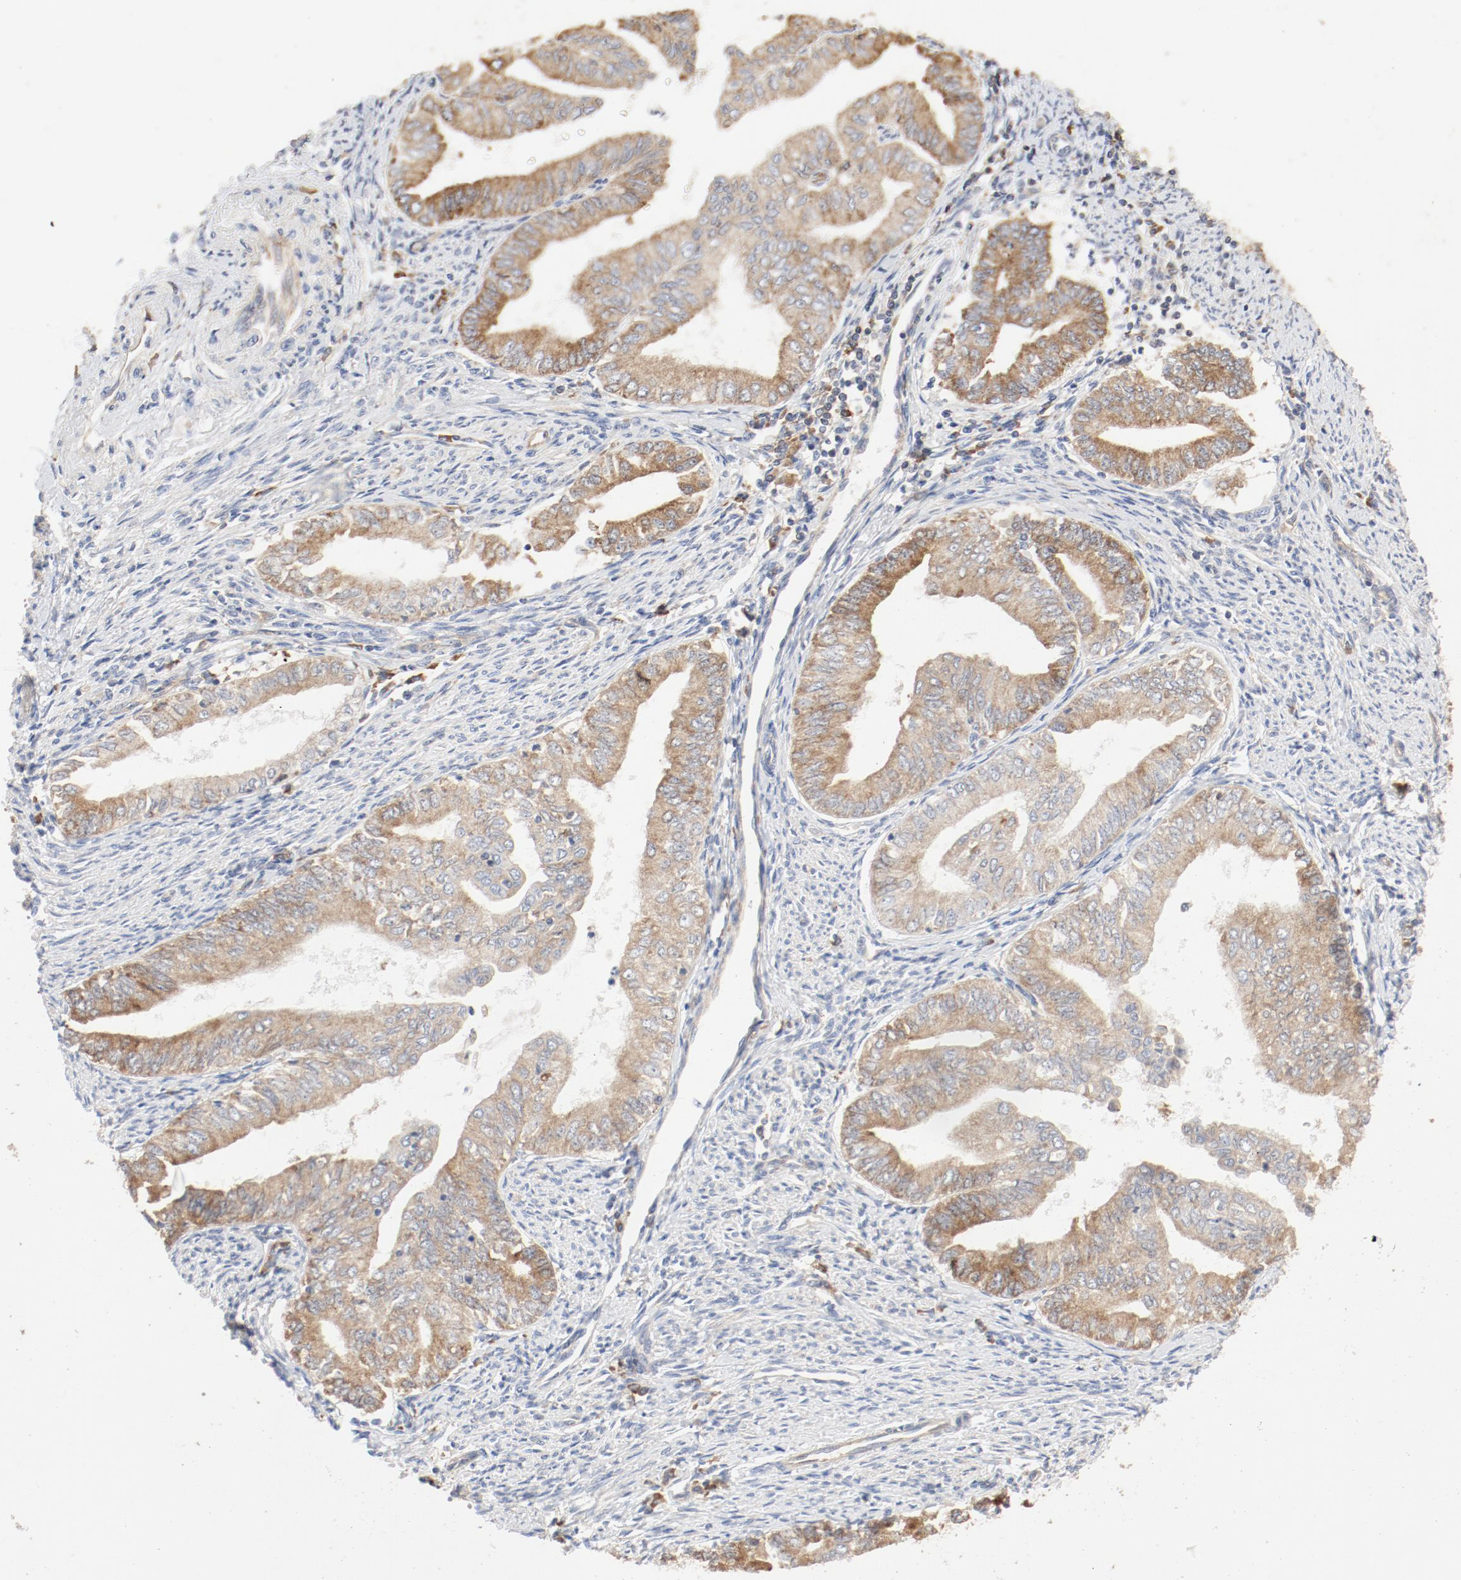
{"staining": {"intensity": "moderate", "quantity": ">75%", "location": "cytoplasmic/membranous"}, "tissue": "endometrial cancer", "cell_type": "Tumor cells", "image_type": "cancer", "snomed": [{"axis": "morphology", "description": "Adenocarcinoma, NOS"}, {"axis": "topography", "description": "Endometrium"}], "caption": "Endometrial adenocarcinoma stained for a protein (brown) displays moderate cytoplasmic/membranous positive staining in about >75% of tumor cells.", "gene": "RPS6", "patient": {"sex": "female", "age": 66}}